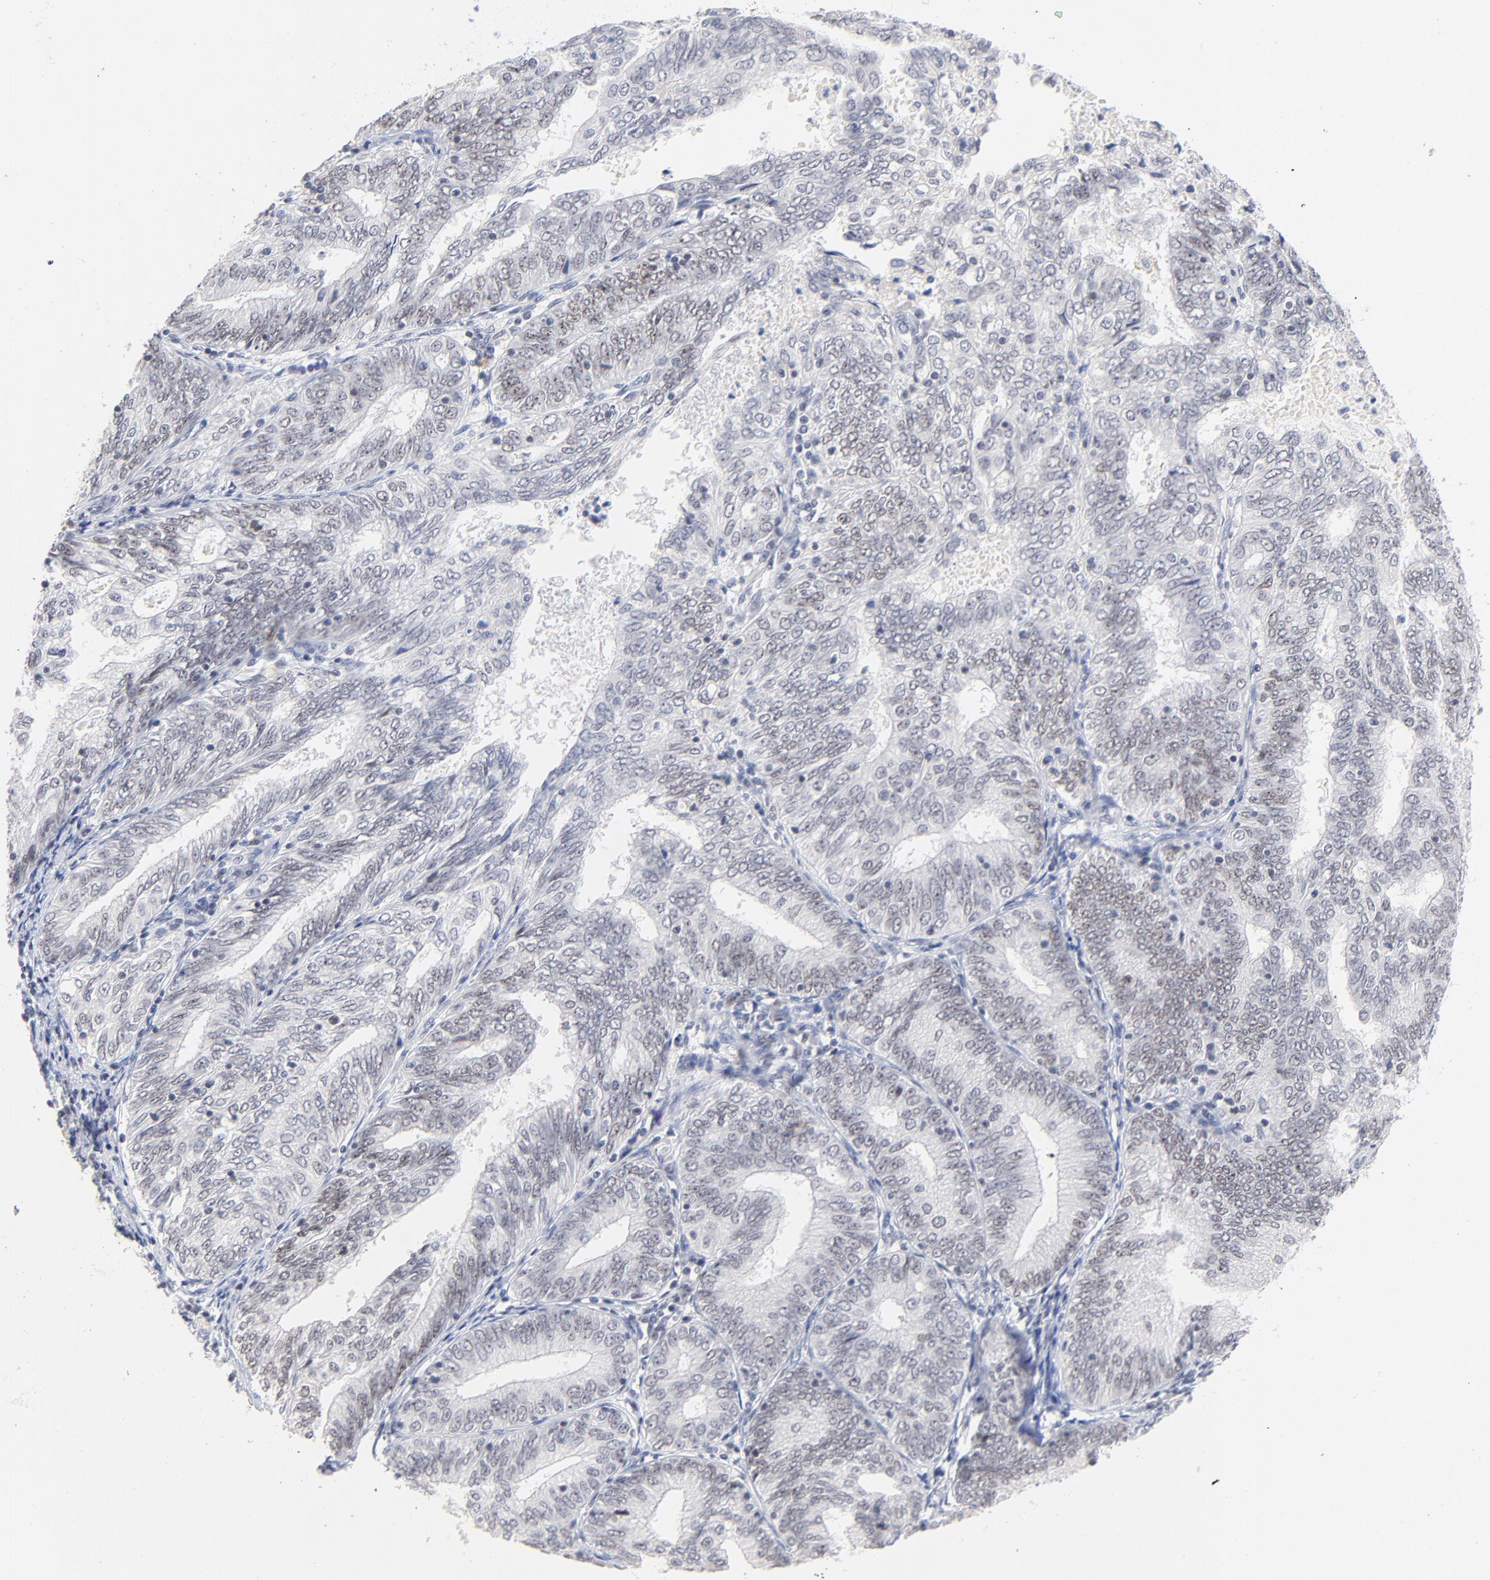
{"staining": {"intensity": "weak", "quantity": "25%-75%", "location": "nuclear"}, "tissue": "endometrial cancer", "cell_type": "Tumor cells", "image_type": "cancer", "snomed": [{"axis": "morphology", "description": "Adenocarcinoma, NOS"}, {"axis": "topography", "description": "Endometrium"}], "caption": "Immunohistochemical staining of human adenocarcinoma (endometrial) displays weak nuclear protein positivity in approximately 25%-75% of tumor cells.", "gene": "ORC2", "patient": {"sex": "female", "age": 69}}